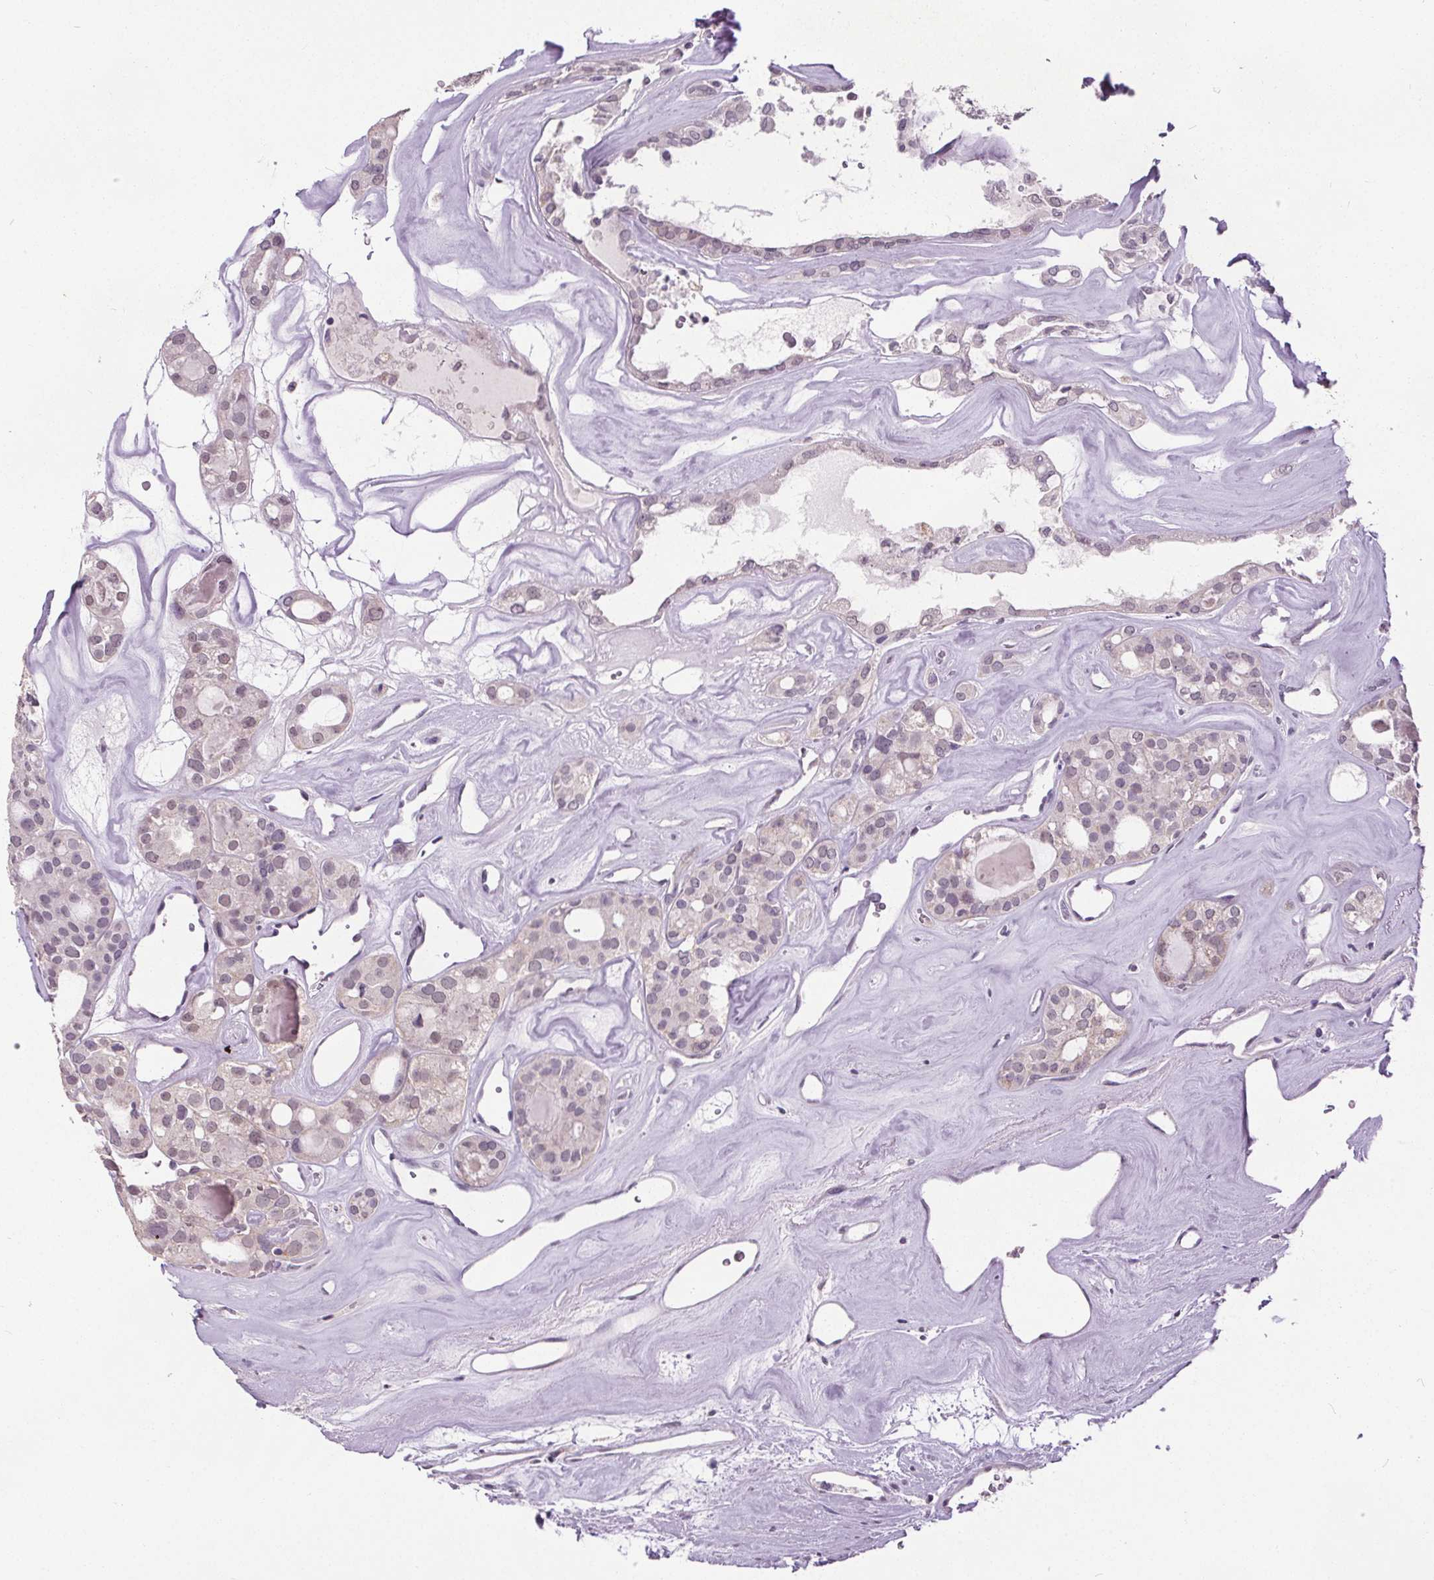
{"staining": {"intensity": "negative", "quantity": "none", "location": "none"}, "tissue": "thyroid cancer", "cell_type": "Tumor cells", "image_type": "cancer", "snomed": [{"axis": "morphology", "description": "Follicular adenoma carcinoma, NOS"}, {"axis": "topography", "description": "Thyroid gland"}], "caption": "This is an IHC image of human thyroid cancer. There is no staining in tumor cells.", "gene": "SLC2A9", "patient": {"sex": "male", "age": 75}}